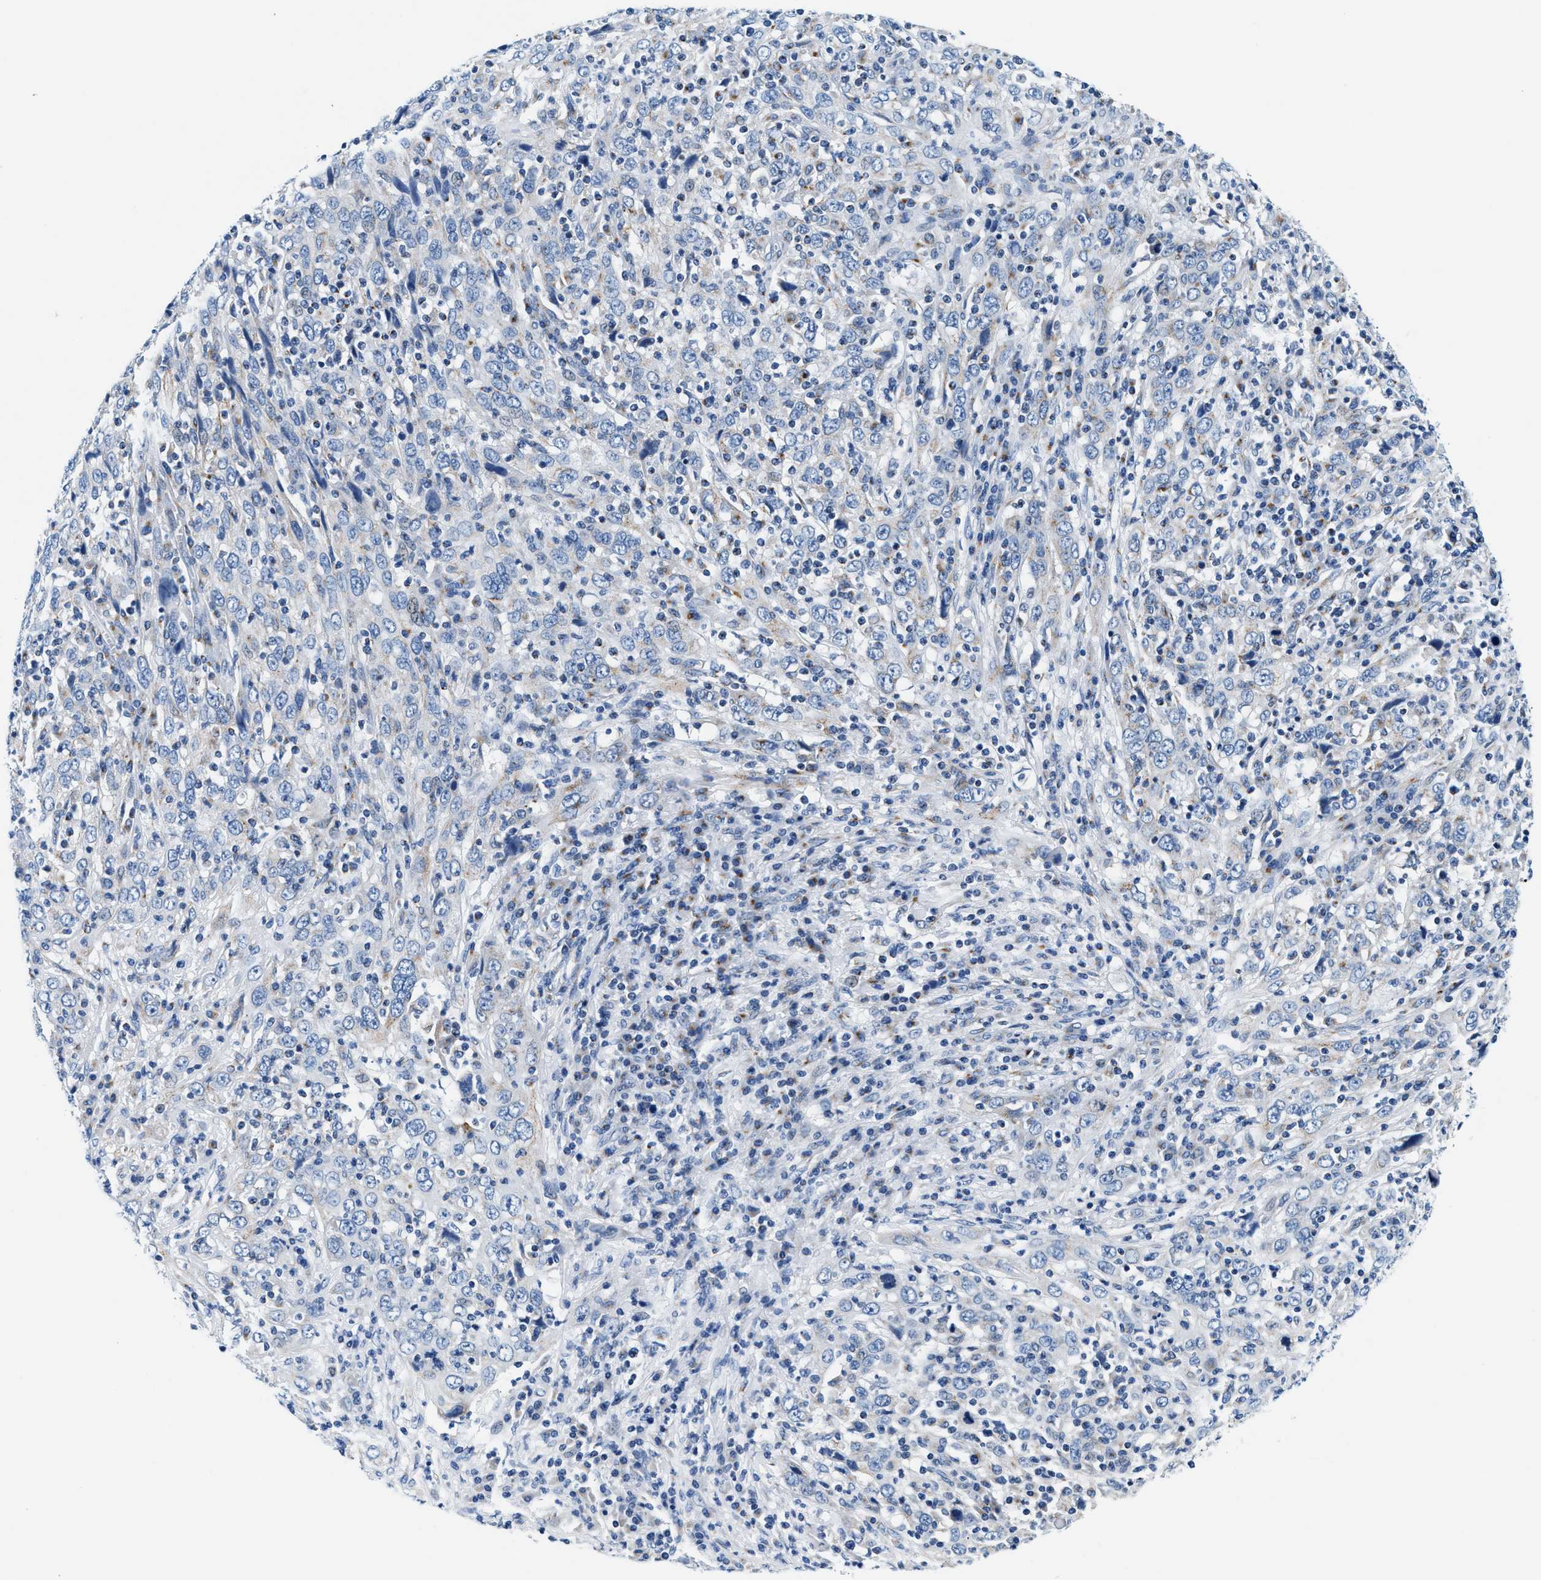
{"staining": {"intensity": "negative", "quantity": "none", "location": "none"}, "tissue": "cervical cancer", "cell_type": "Tumor cells", "image_type": "cancer", "snomed": [{"axis": "morphology", "description": "Squamous cell carcinoma, NOS"}, {"axis": "topography", "description": "Cervix"}], "caption": "A micrograph of human squamous cell carcinoma (cervical) is negative for staining in tumor cells.", "gene": "VPS53", "patient": {"sex": "female", "age": 46}}